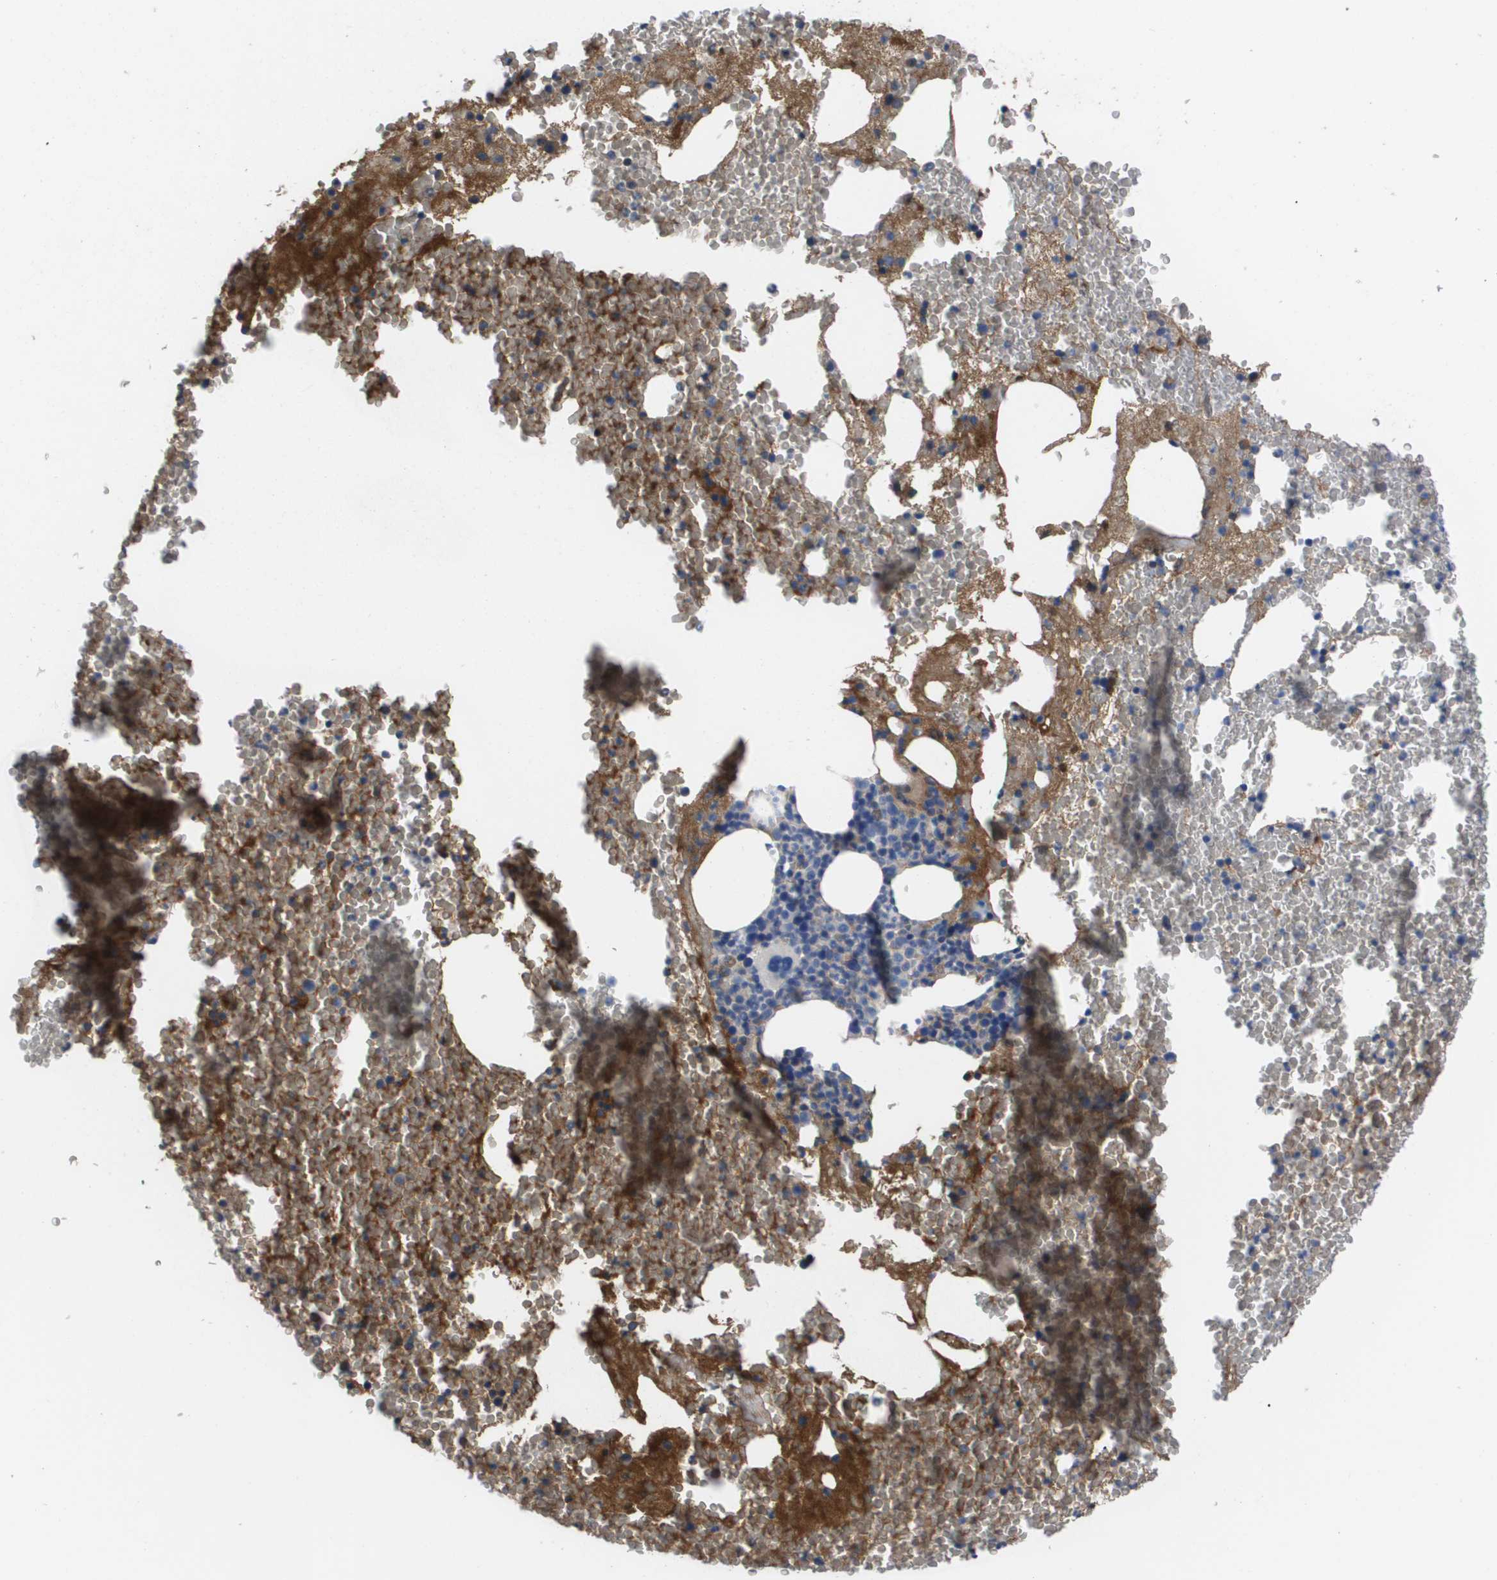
{"staining": {"intensity": "negative", "quantity": "none", "location": "none"}, "tissue": "bone marrow", "cell_type": "Hematopoietic cells", "image_type": "normal", "snomed": [{"axis": "morphology", "description": "Normal tissue, NOS"}, {"axis": "morphology", "description": "Inflammation, NOS"}, {"axis": "topography", "description": "Bone marrow"}], "caption": "This is an immunohistochemistry (IHC) micrograph of unremarkable human bone marrow. There is no expression in hematopoietic cells.", "gene": "SERPINA6", "patient": {"sex": "male", "age": 63}}